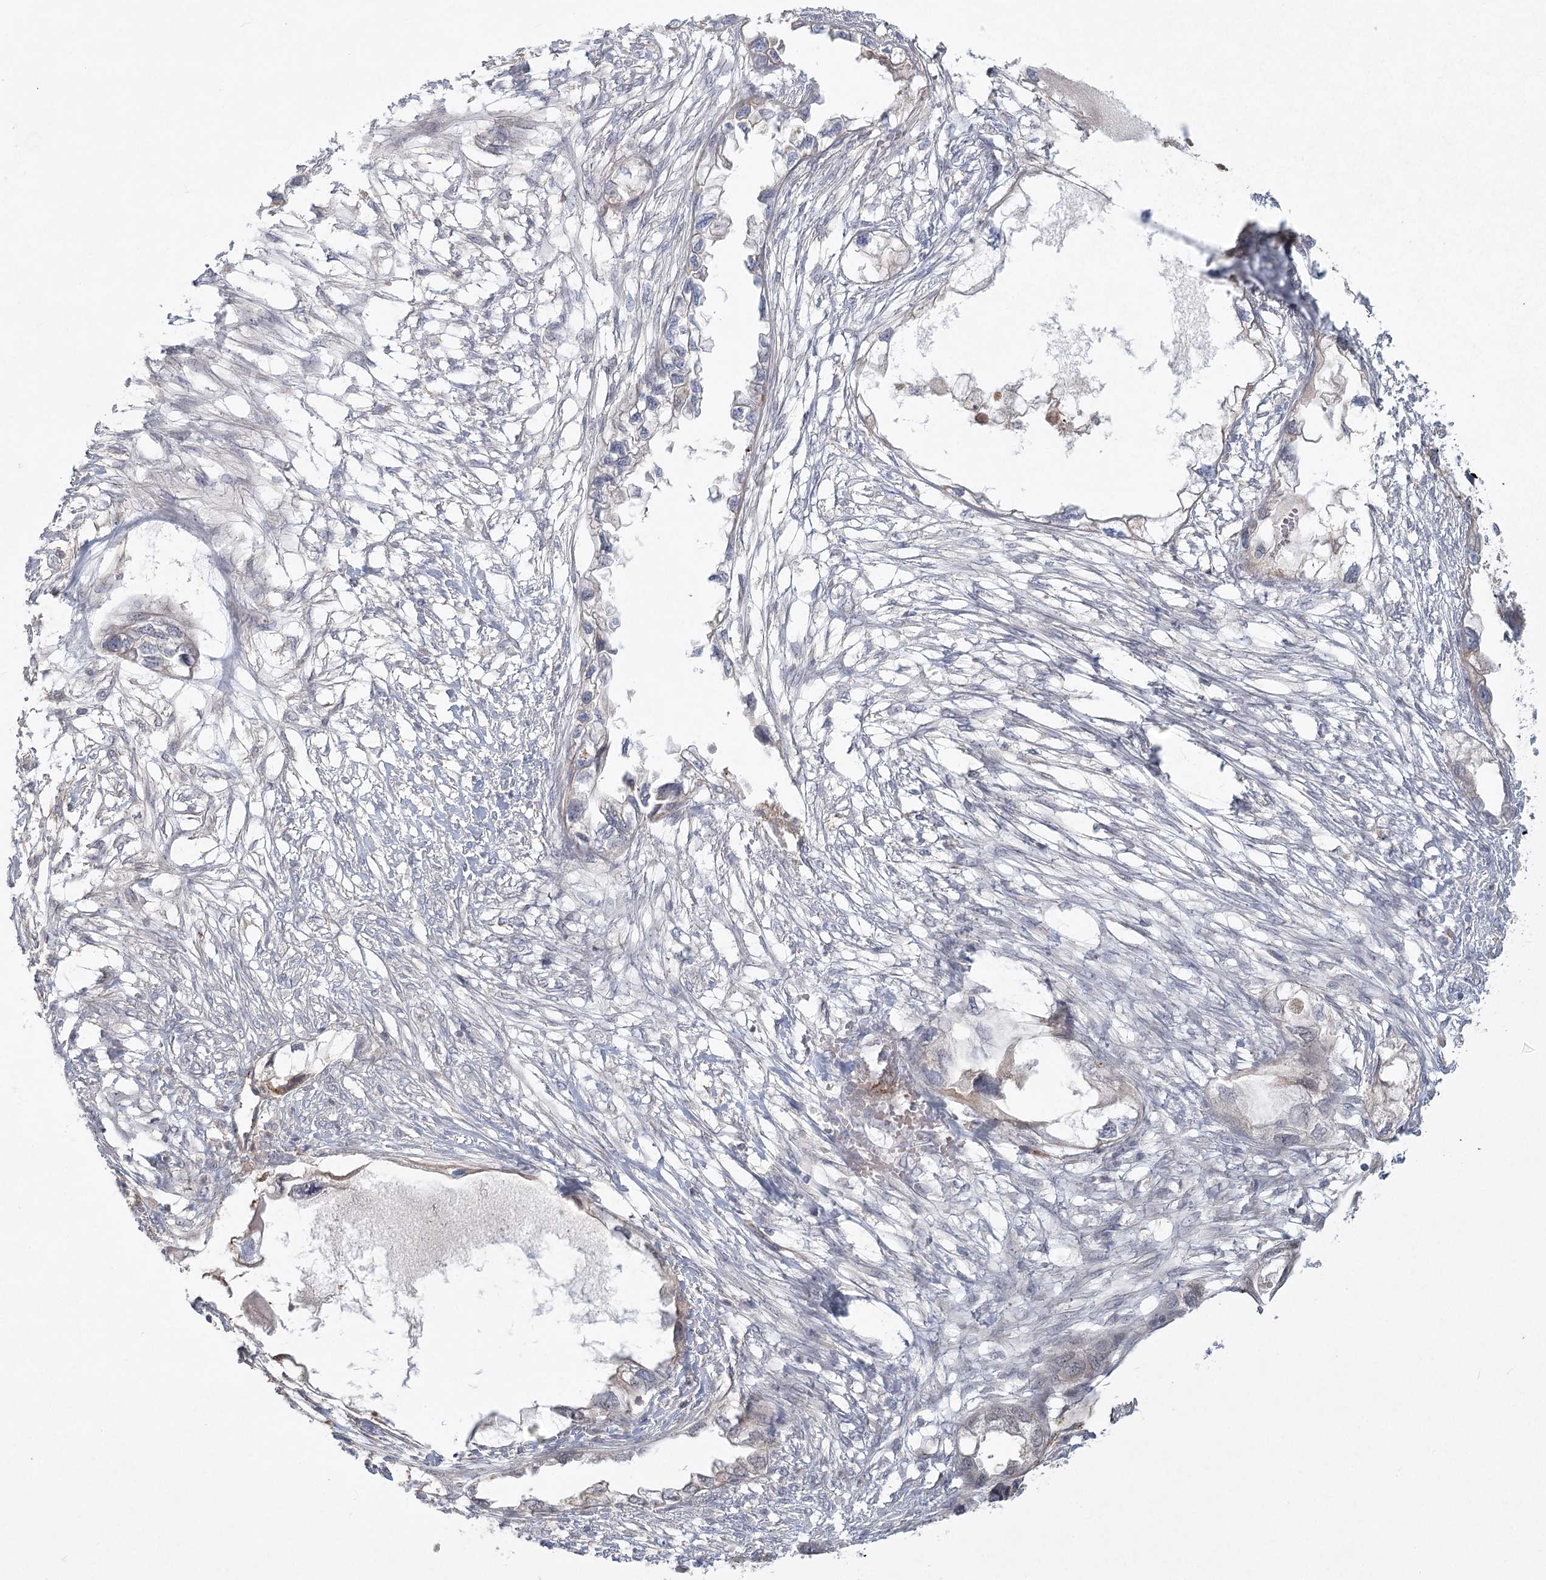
{"staining": {"intensity": "negative", "quantity": "none", "location": "none"}, "tissue": "endometrial cancer", "cell_type": "Tumor cells", "image_type": "cancer", "snomed": [{"axis": "morphology", "description": "Adenocarcinoma, NOS"}, {"axis": "morphology", "description": "Adenocarcinoma, metastatic, NOS"}, {"axis": "topography", "description": "Adipose tissue"}, {"axis": "topography", "description": "Endometrium"}], "caption": "This is an IHC image of human endometrial metastatic adenocarcinoma. There is no positivity in tumor cells.", "gene": "KBTBD4", "patient": {"sex": "female", "age": 67}}